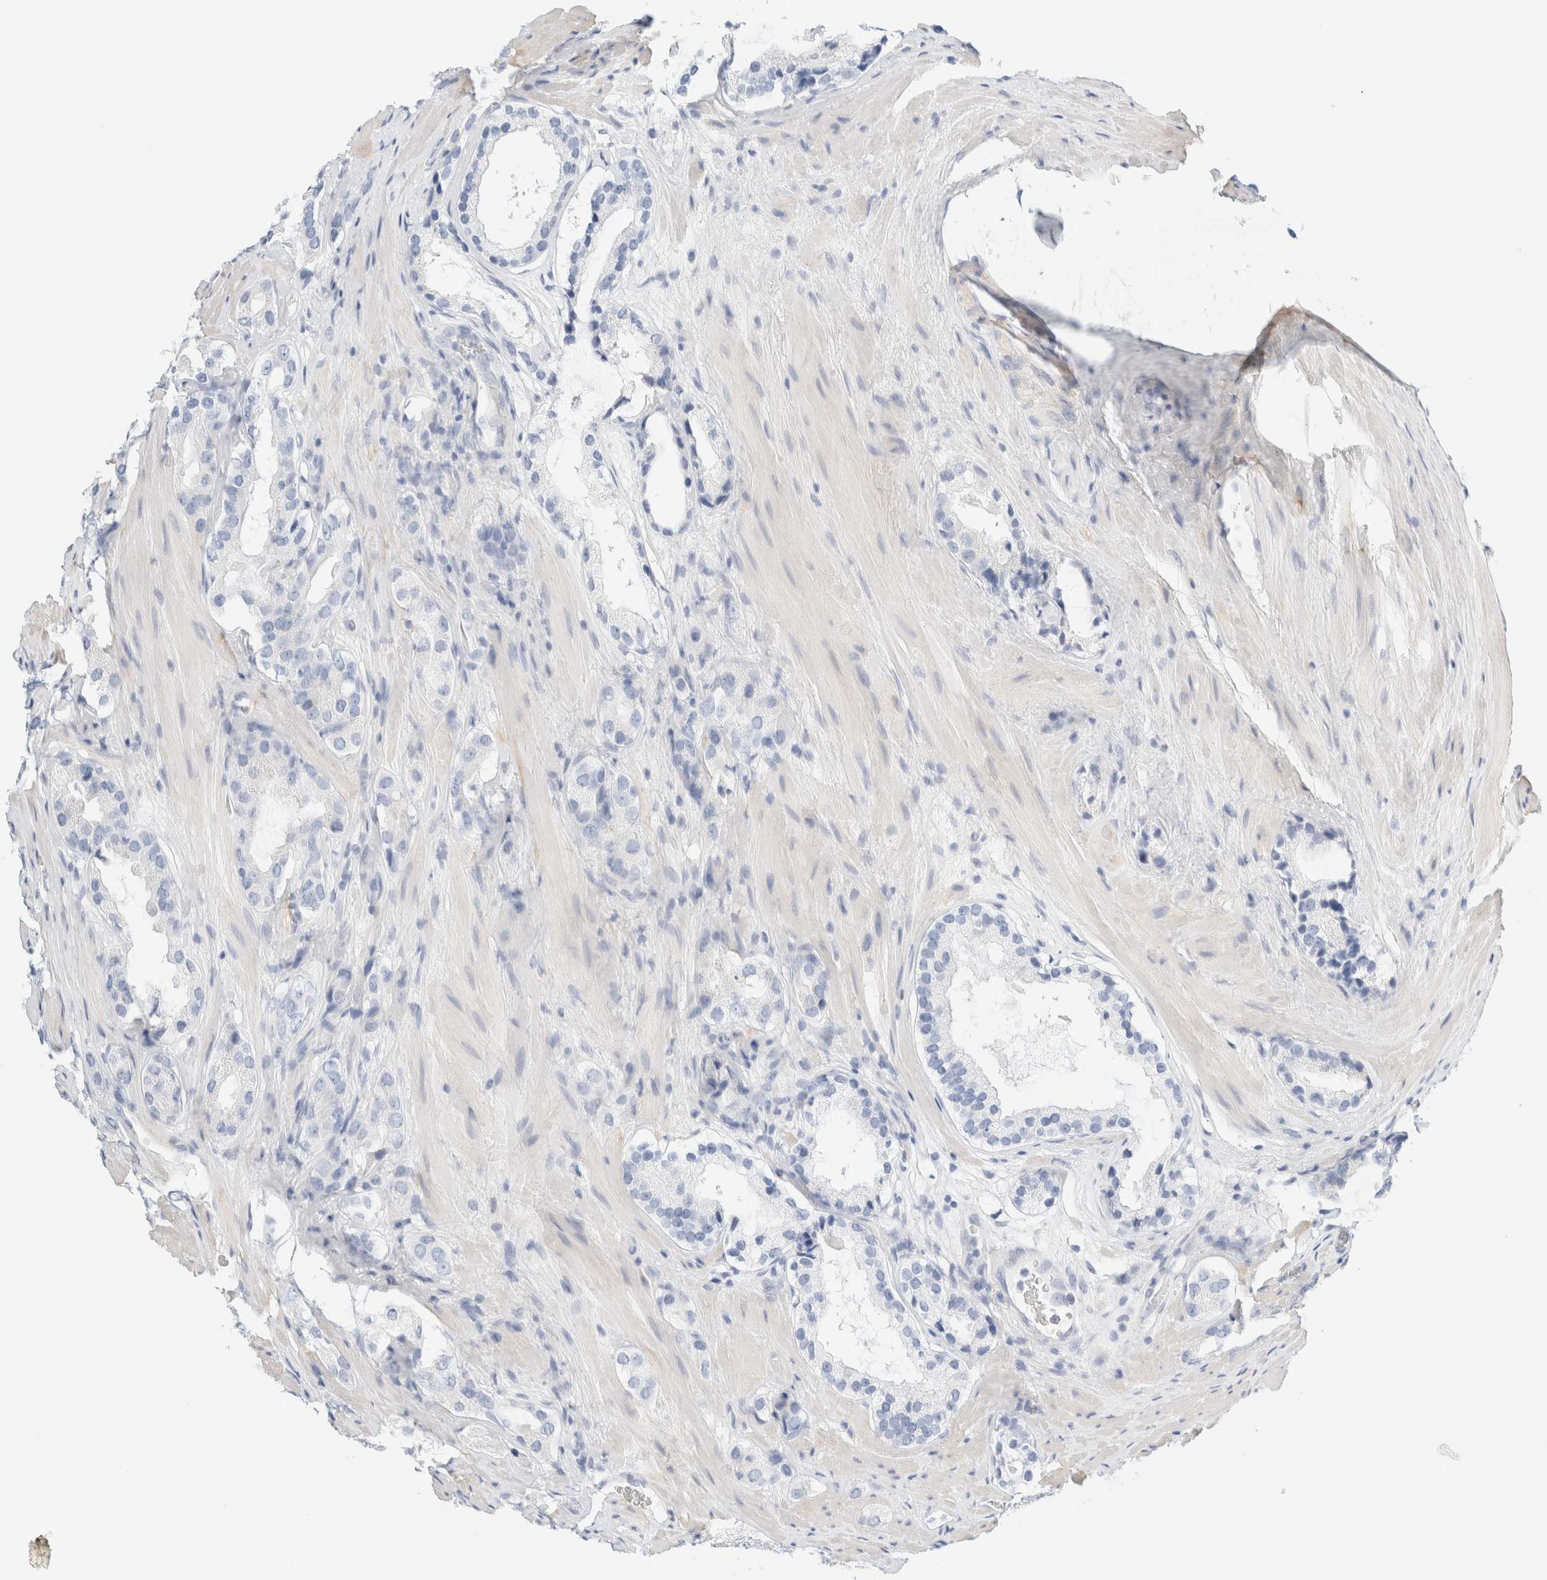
{"staining": {"intensity": "negative", "quantity": "none", "location": "none"}, "tissue": "prostate cancer", "cell_type": "Tumor cells", "image_type": "cancer", "snomed": [{"axis": "morphology", "description": "Adenocarcinoma, High grade"}, {"axis": "topography", "description": "Prostate"}], "caption": "A photomicrograph of human prostate cancer (high-grade adenocarcinoma) is negative for staining in tumor cells.", "gene": "DPYS", "patient": {"sex": "male", "age": 63}}